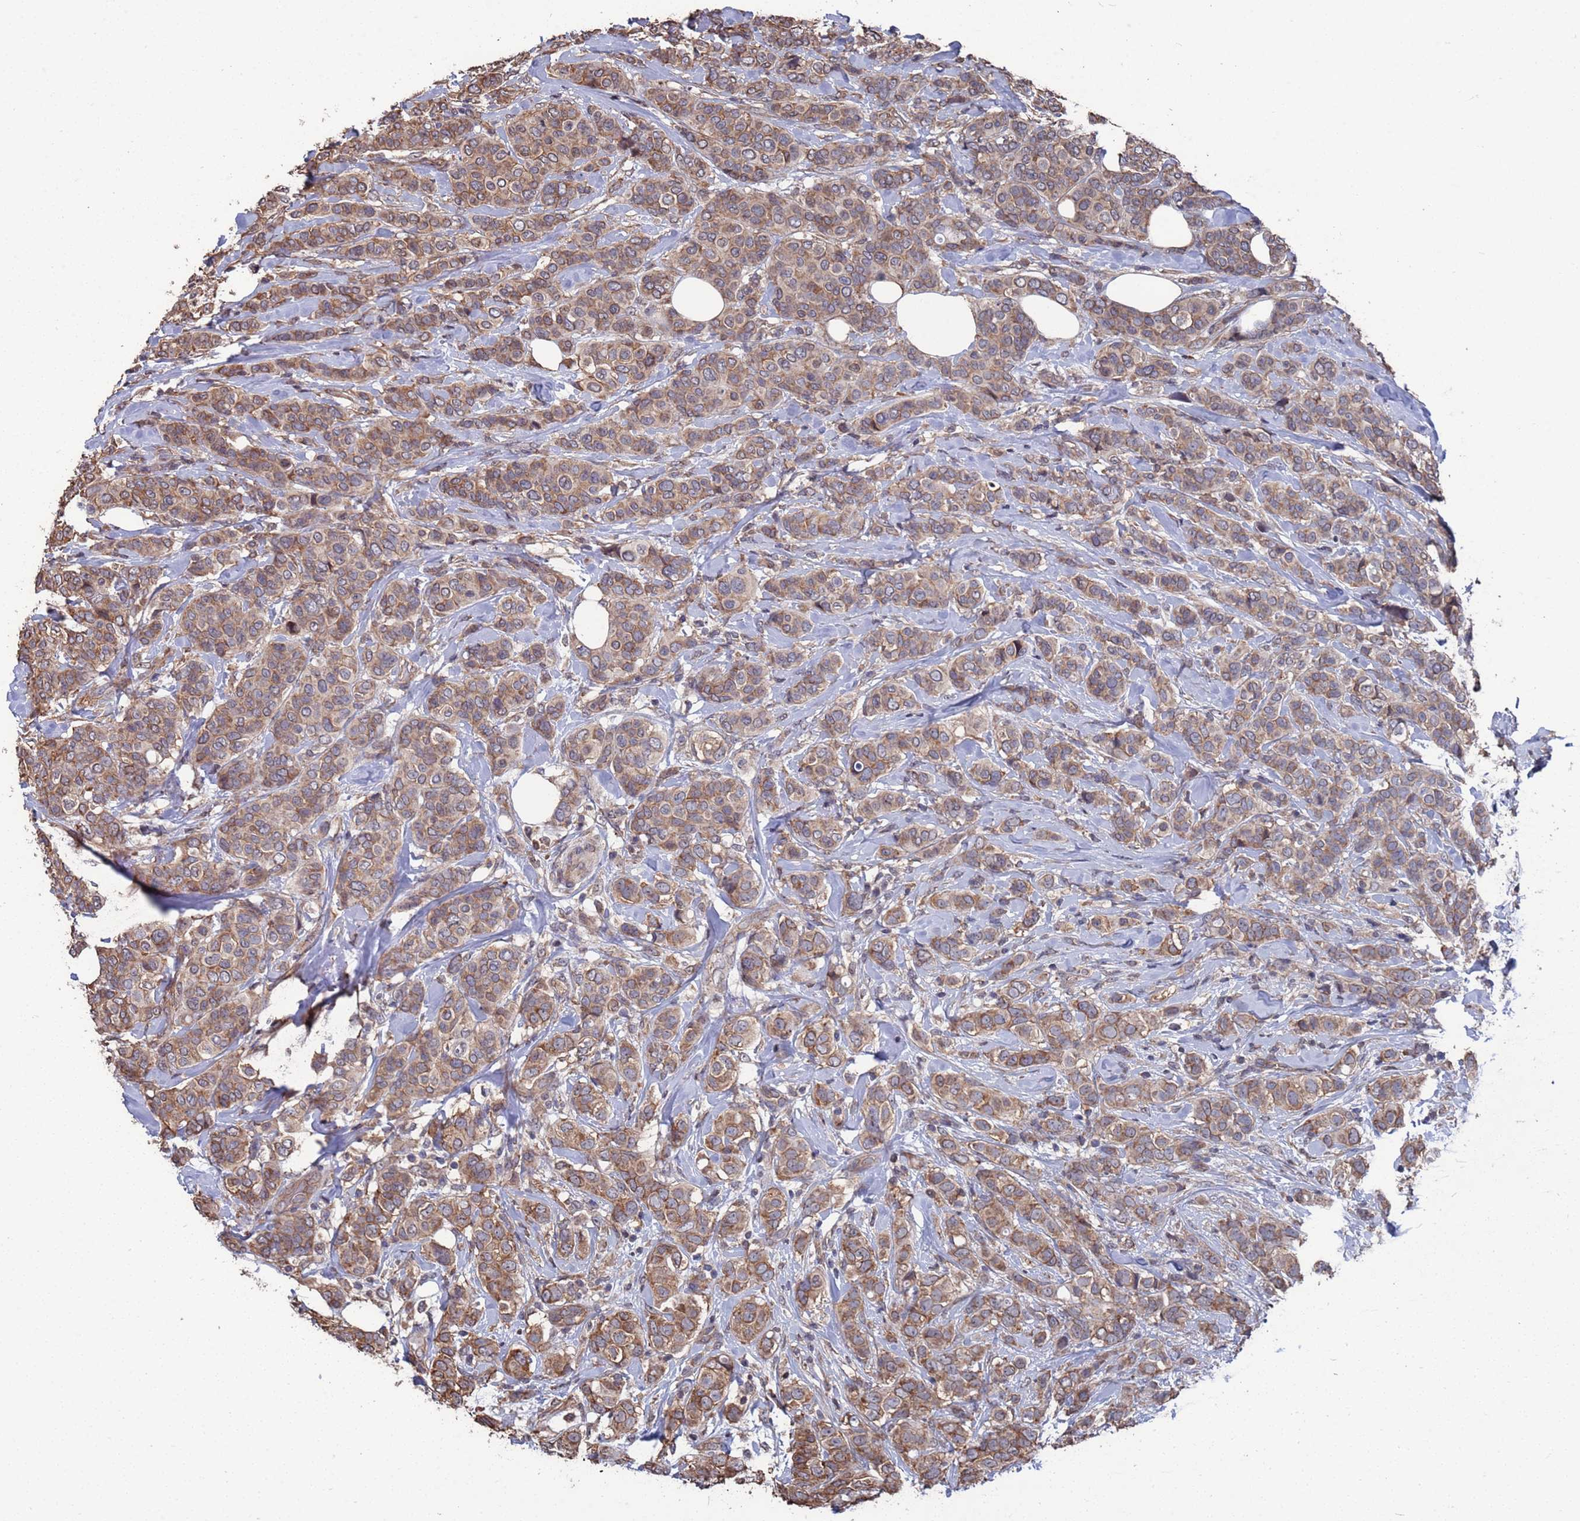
{"staining": {"intensity": "moderate", "quantity": ">75%", "location": "cytoplasmic/membranous"}, "tissue": "breast cancer", "cell_type": "Tumor cells", "image_type": "cancer", "snomed": [{"axis": "morphology", "description": "Lobular carcinoma"}, {"axis": "topography", "description": "Breast"}], "caption": "An immunohistochemistry (IHC) micrograph of neoplastic tissue is shown. Protein staining in brown shows moderate cytoplasmic/membranous positivity in lobular carcinoma (breast) within tumor cells.", "gene": "CFAP119", "patient": {"sex": "female", "age": 51}}